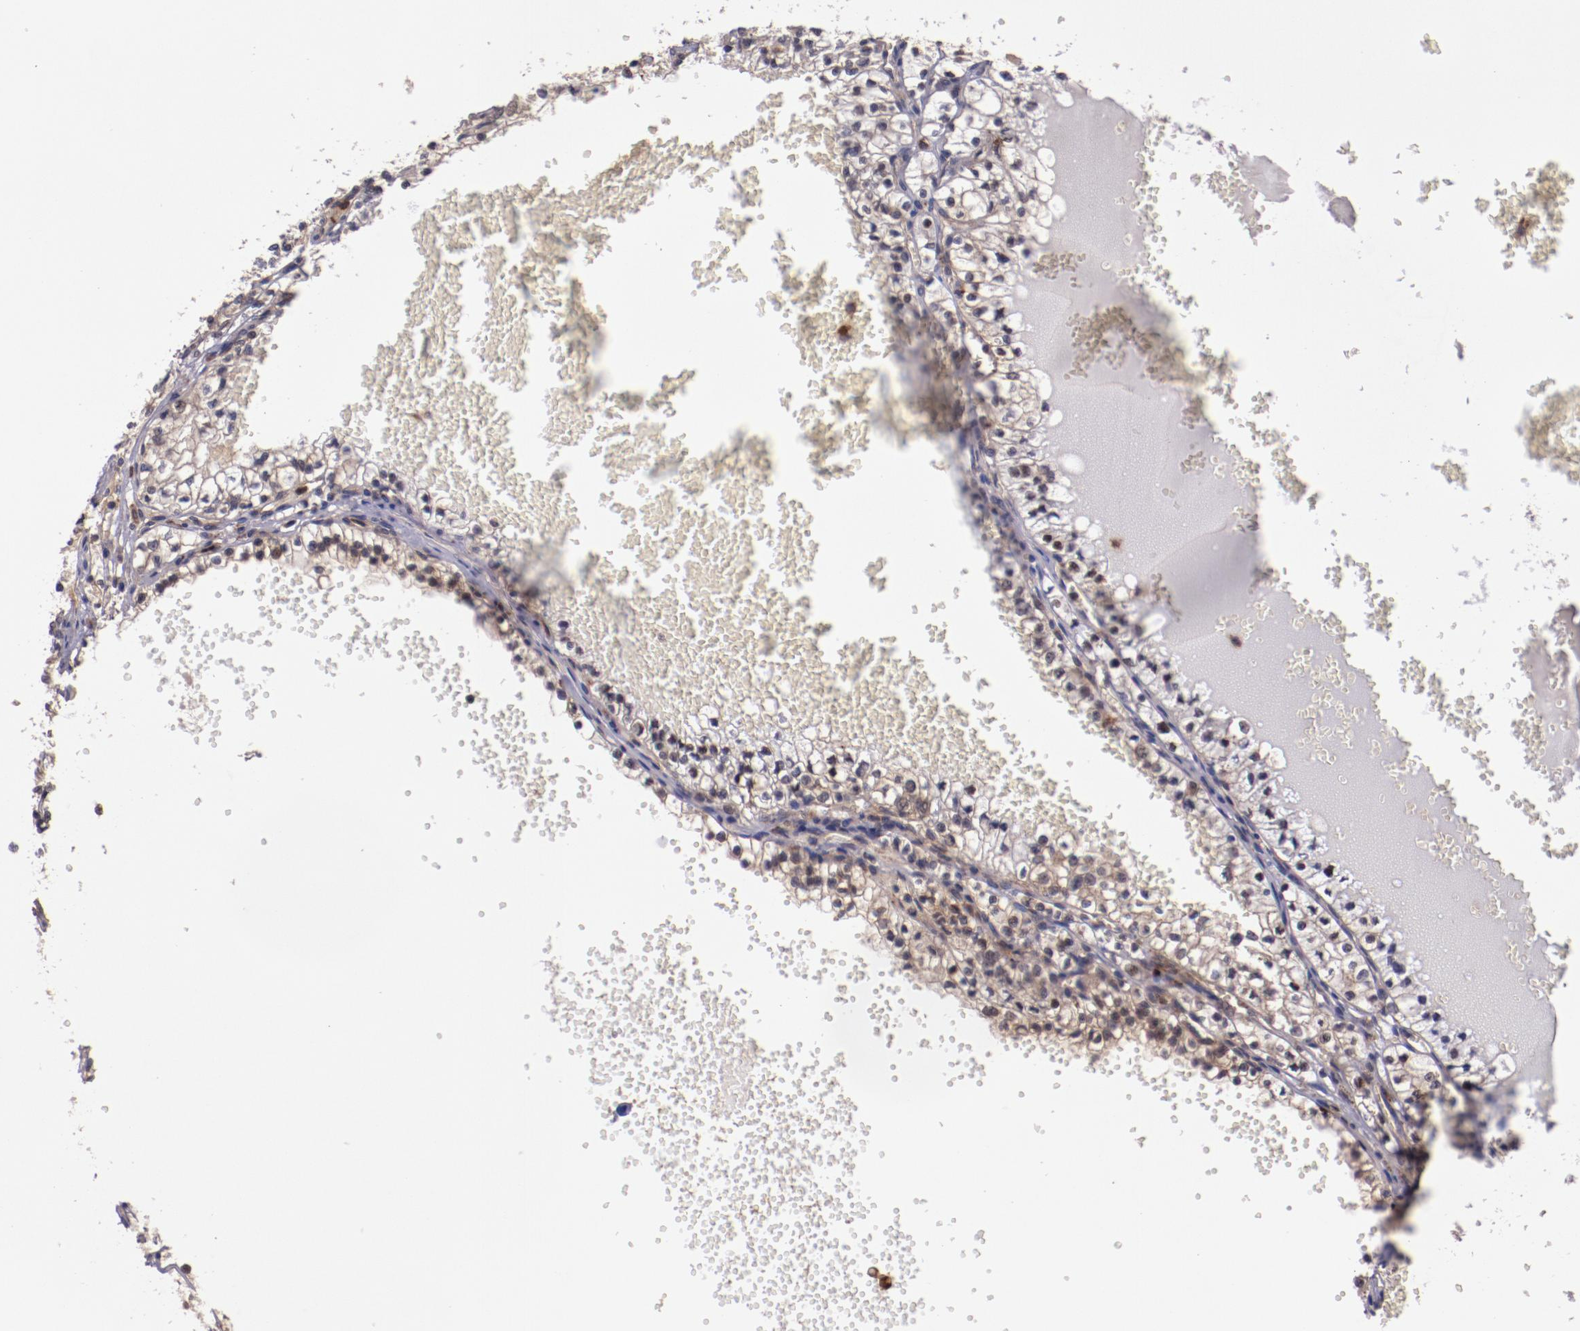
{"staining": {"intensity": "weak", "quantity": "<25%", "location": "cytoplasmic/membranous"}, "tissue": "renal cancer", "cell_type": "Tumor cells", "image_type": "cancer", "snomed": [{"axis": "morphology", "description": "Adenocarcinoma, NOS"}, {"axis": "topography", "description": "Kidney"}], "caption": "The image shows no staining of tumor cells in renal cancer.", "gene": "FTSJ1", "patient": {"sex": "male", "age": 61}}